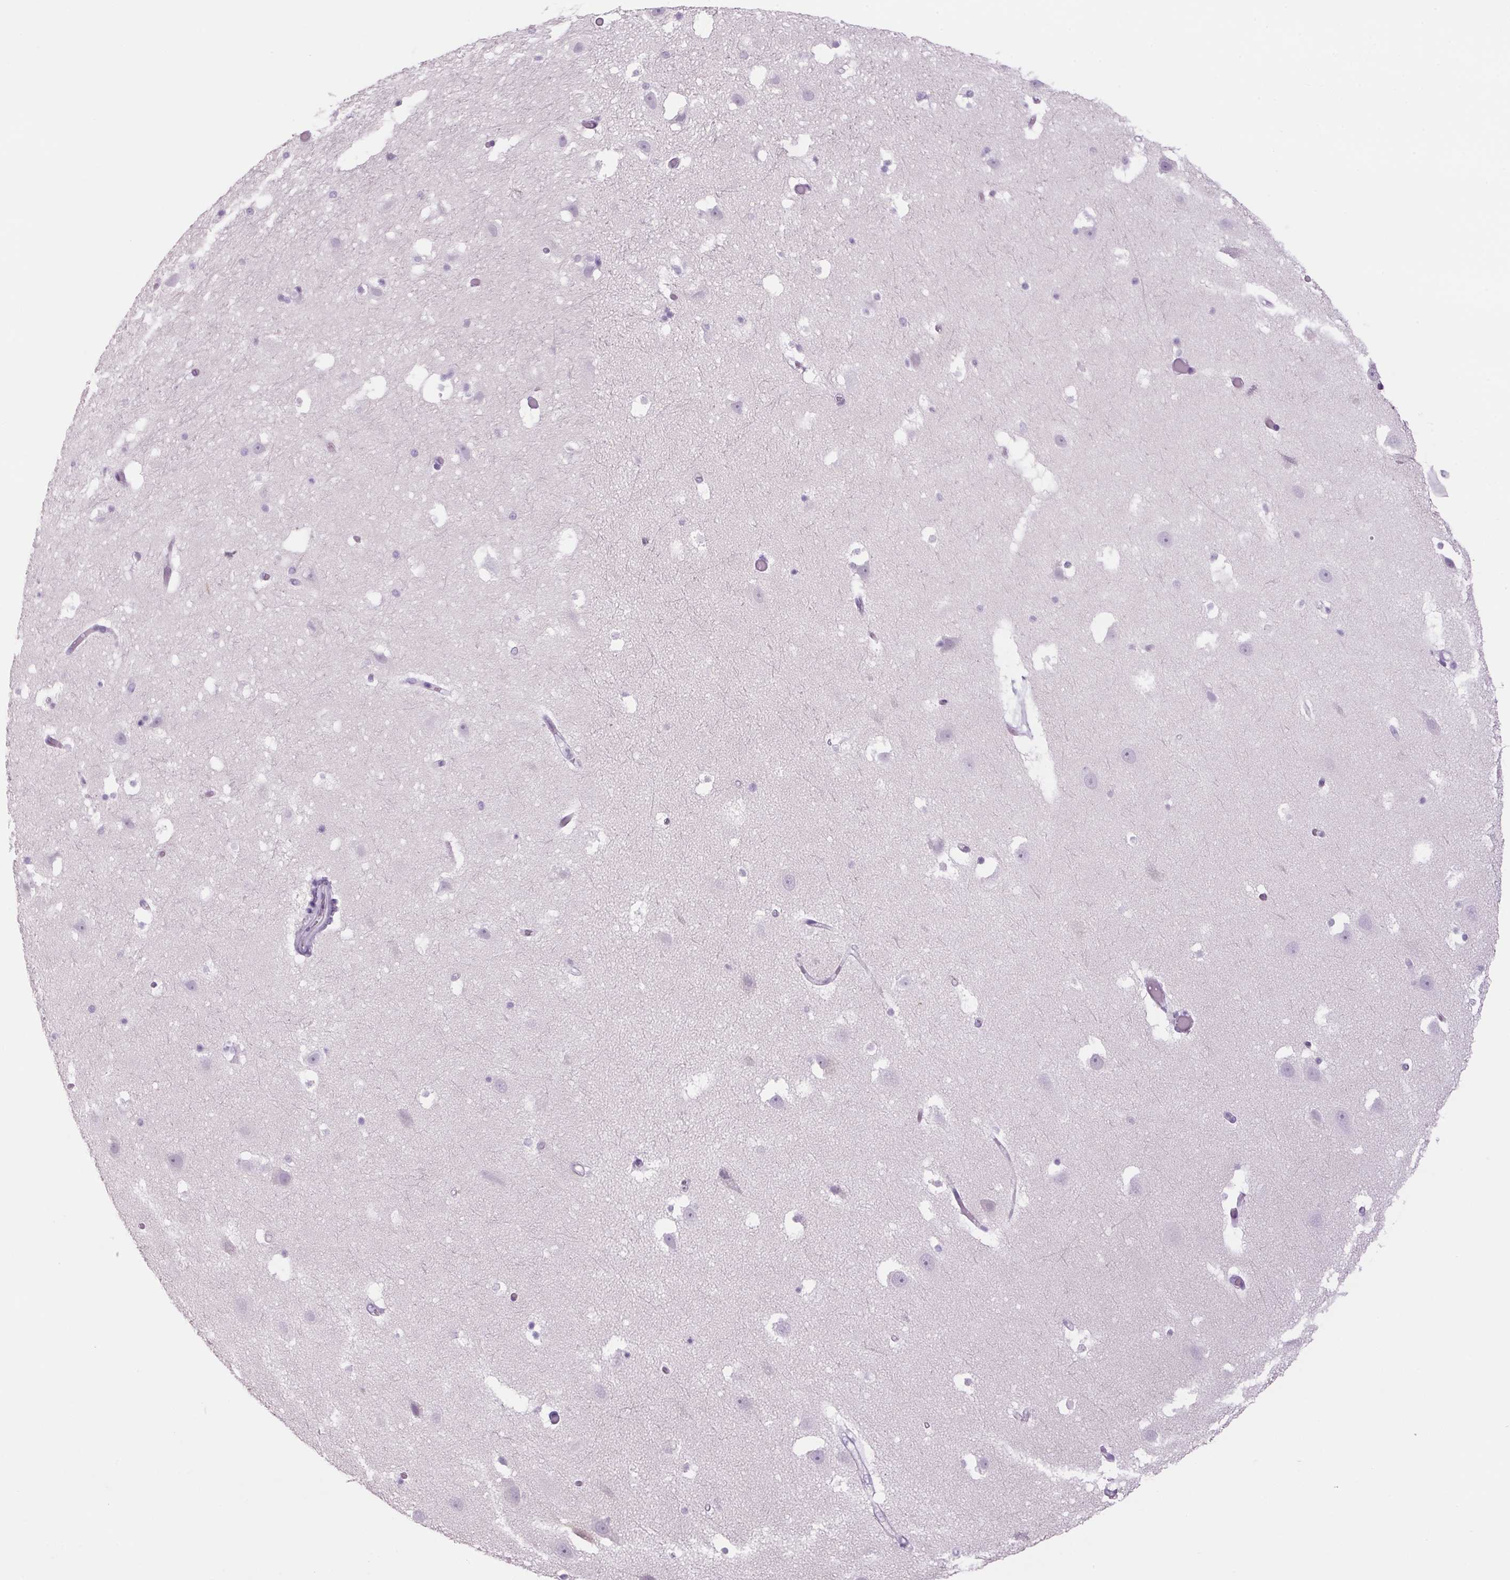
{"staining": {"intensity": "negative", "quantity": "none", "location": "none"}, "tissue": "hippocampus", "cell_type": "Glial cells", "image_type": "normal", "snomed": [{"axis": "morphology", "description": "Normal tissue, NOS"}, {"axis": "topography", "description": "Hippocampus"}], "caption": "High magnification brightfield microscopy of benign hippocampus stained with DAB (3,3'-diaminobenzidine) (brown) and counterstained with hematoxylin (blue): glial cells show no significant positivity. (DAB immunohistochemistry visualized using brightfield microscopy, high magnification).", "gene": "PPP1R1A", "patient": {"sex": "male", "age": 26}}